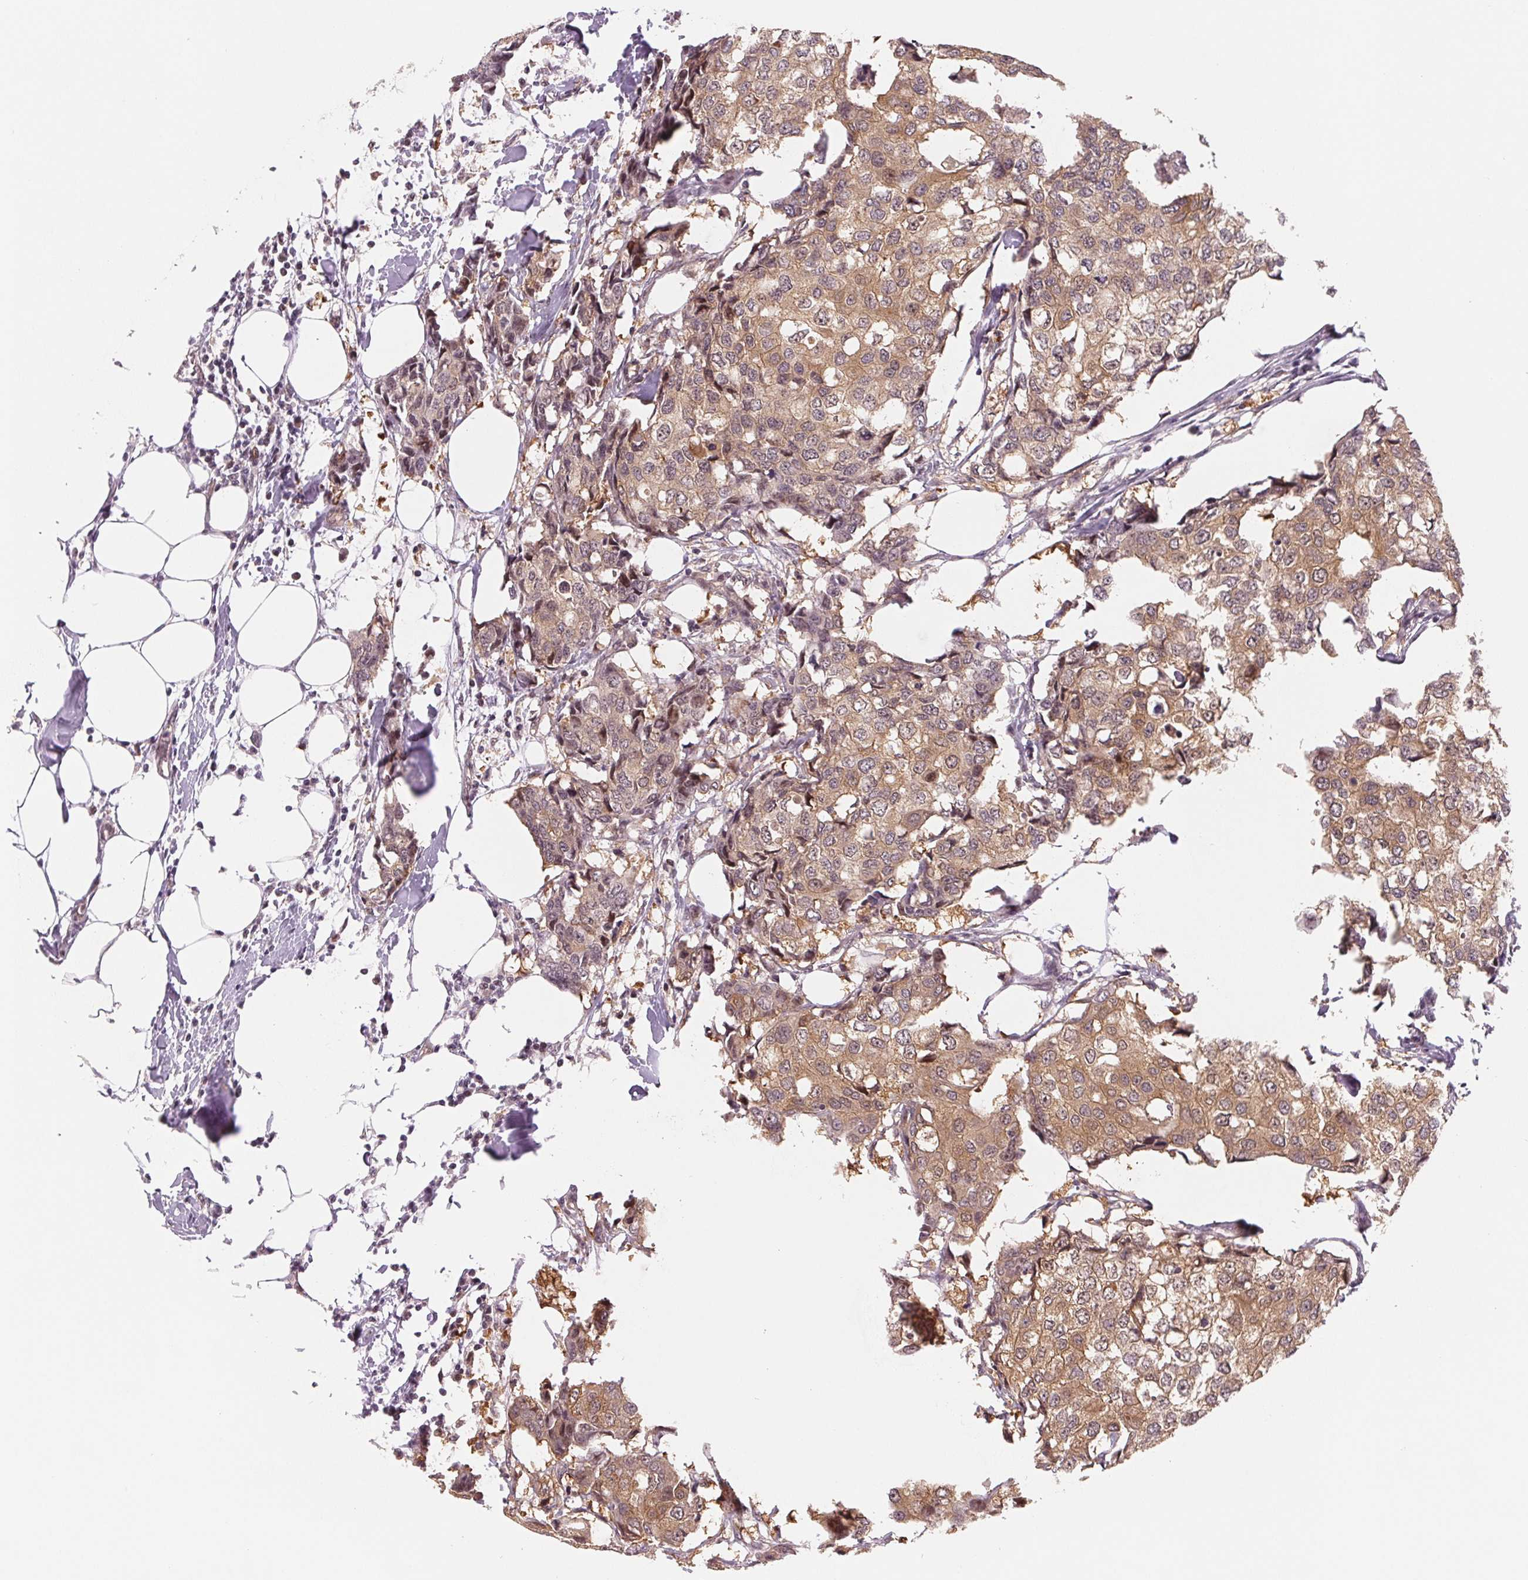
{"staining": {"intensity": "moderate", "quantity": ">75%", "location": "cytoplasmic/membranous"}, "tissue": "breast cancer", "cell_type": "Tumor cells", "image_type": "cancer", "snomed": [{"axis": "morphology", "description": "Duct carcinoma"}, {"axis": "topography", "description": "Breast"}], "caption": "An immunohistochemistry histopathology image of tumor tissue is shown. Protein staining in brown labels moderate cytoplasmic/membranous positivity in infiltrating ductal carcinoma (breast) within tumor cells.", "gene": "DNAJB6", "patient": {"sex": "female", "age": 27}}